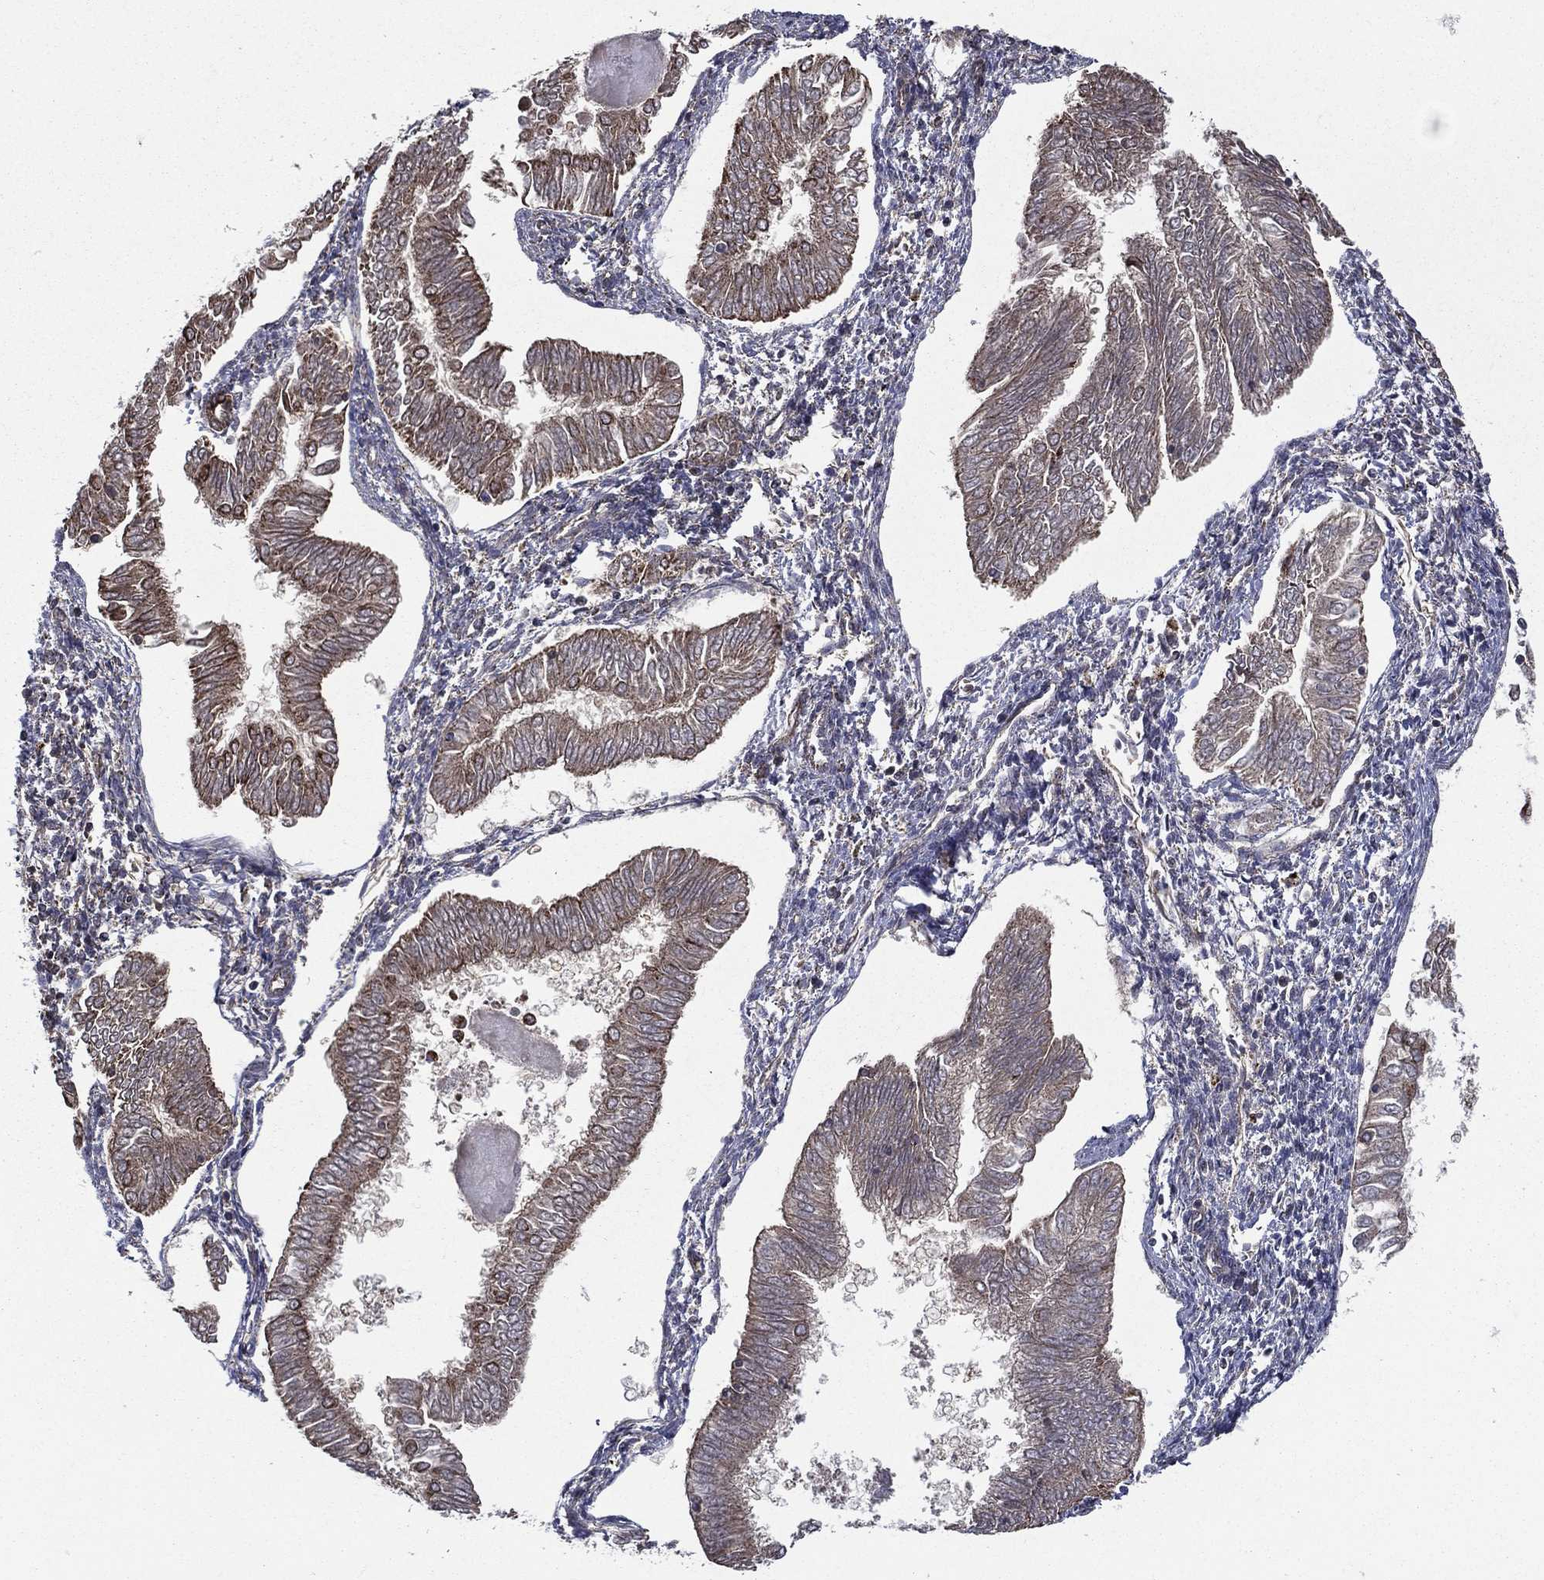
{"staining": {"intensity": "weak", "quantity": ">75%", "location": "cytoplasmic/membranous"}, "tissue": "endometrial cancer", "cell_type": "Tumor cells", "image_type": "cancer", "snomed": [{"axis": "morphology", "description": "Adenocarcinoma, NOS"}, {"axis": "topography", "description": "Endometrium"}], "caption": "IHC (DAB) staining of endometrial adenocarcinoma demonstrates weak cytoplasmic/membranous protein positivity in about >75% of tumor cells.", "gene": "RIGI", "patient": {"sex": "female", "age": 53}}